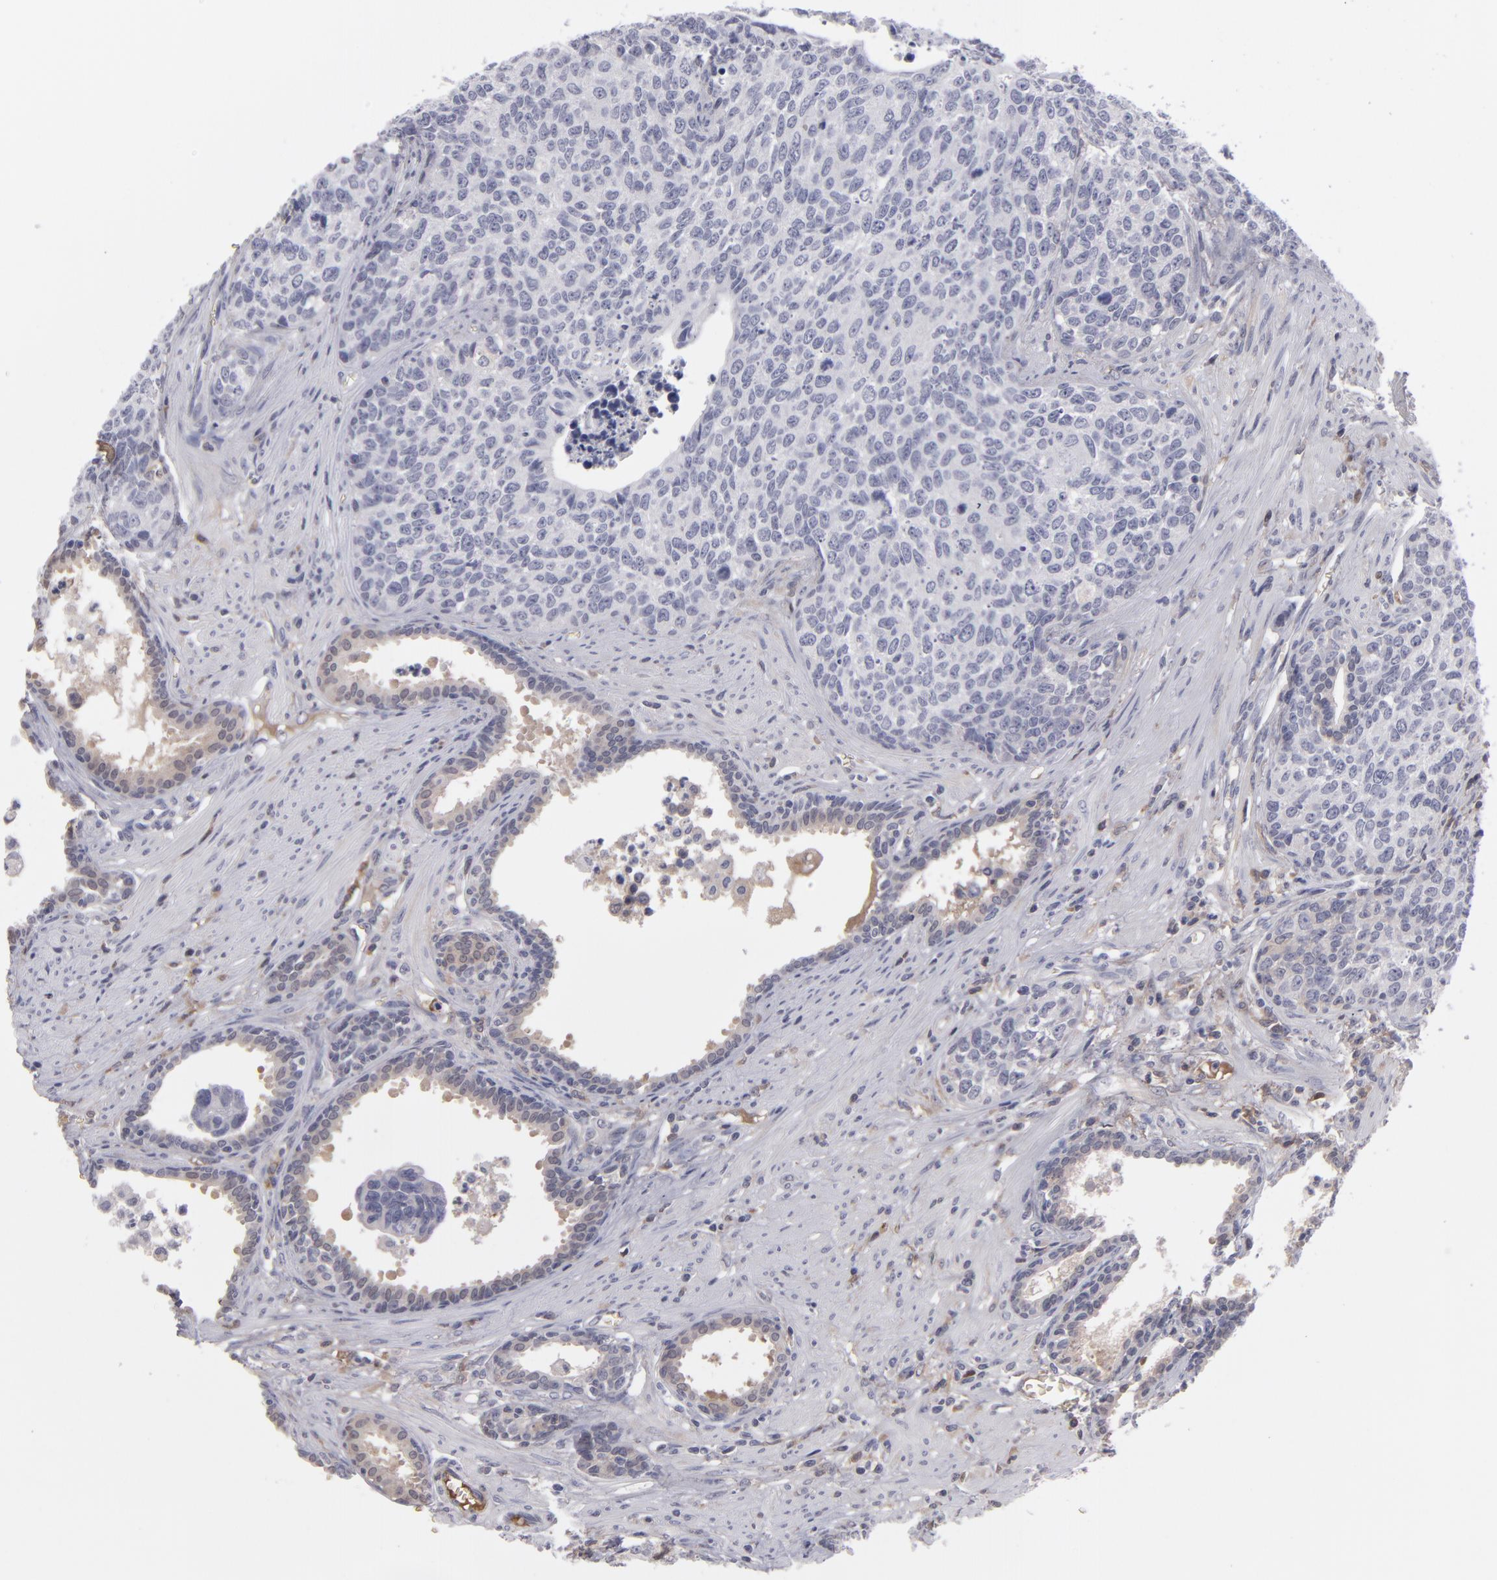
{"staining": {"intensity": "moderate", "quantity": "<25%", "location": "cytoplasmic/membranous"}, "tissue": "urothelial cancer", "cell_type": "Tumor cells", "image_type": "cancer", "snomed": [{"axis": "morphology", "description": "Urothelial carcinoma, High grade"}, {"axis": "topography", "description": "Urinary bladder"}], "caption": "Human urothelial carcinoma (high-grade) stained with a protein marker reveals moderate staining in tumor cells.", "gene": "ITIH4", "patient": {"sex": "male", "age": 81}}